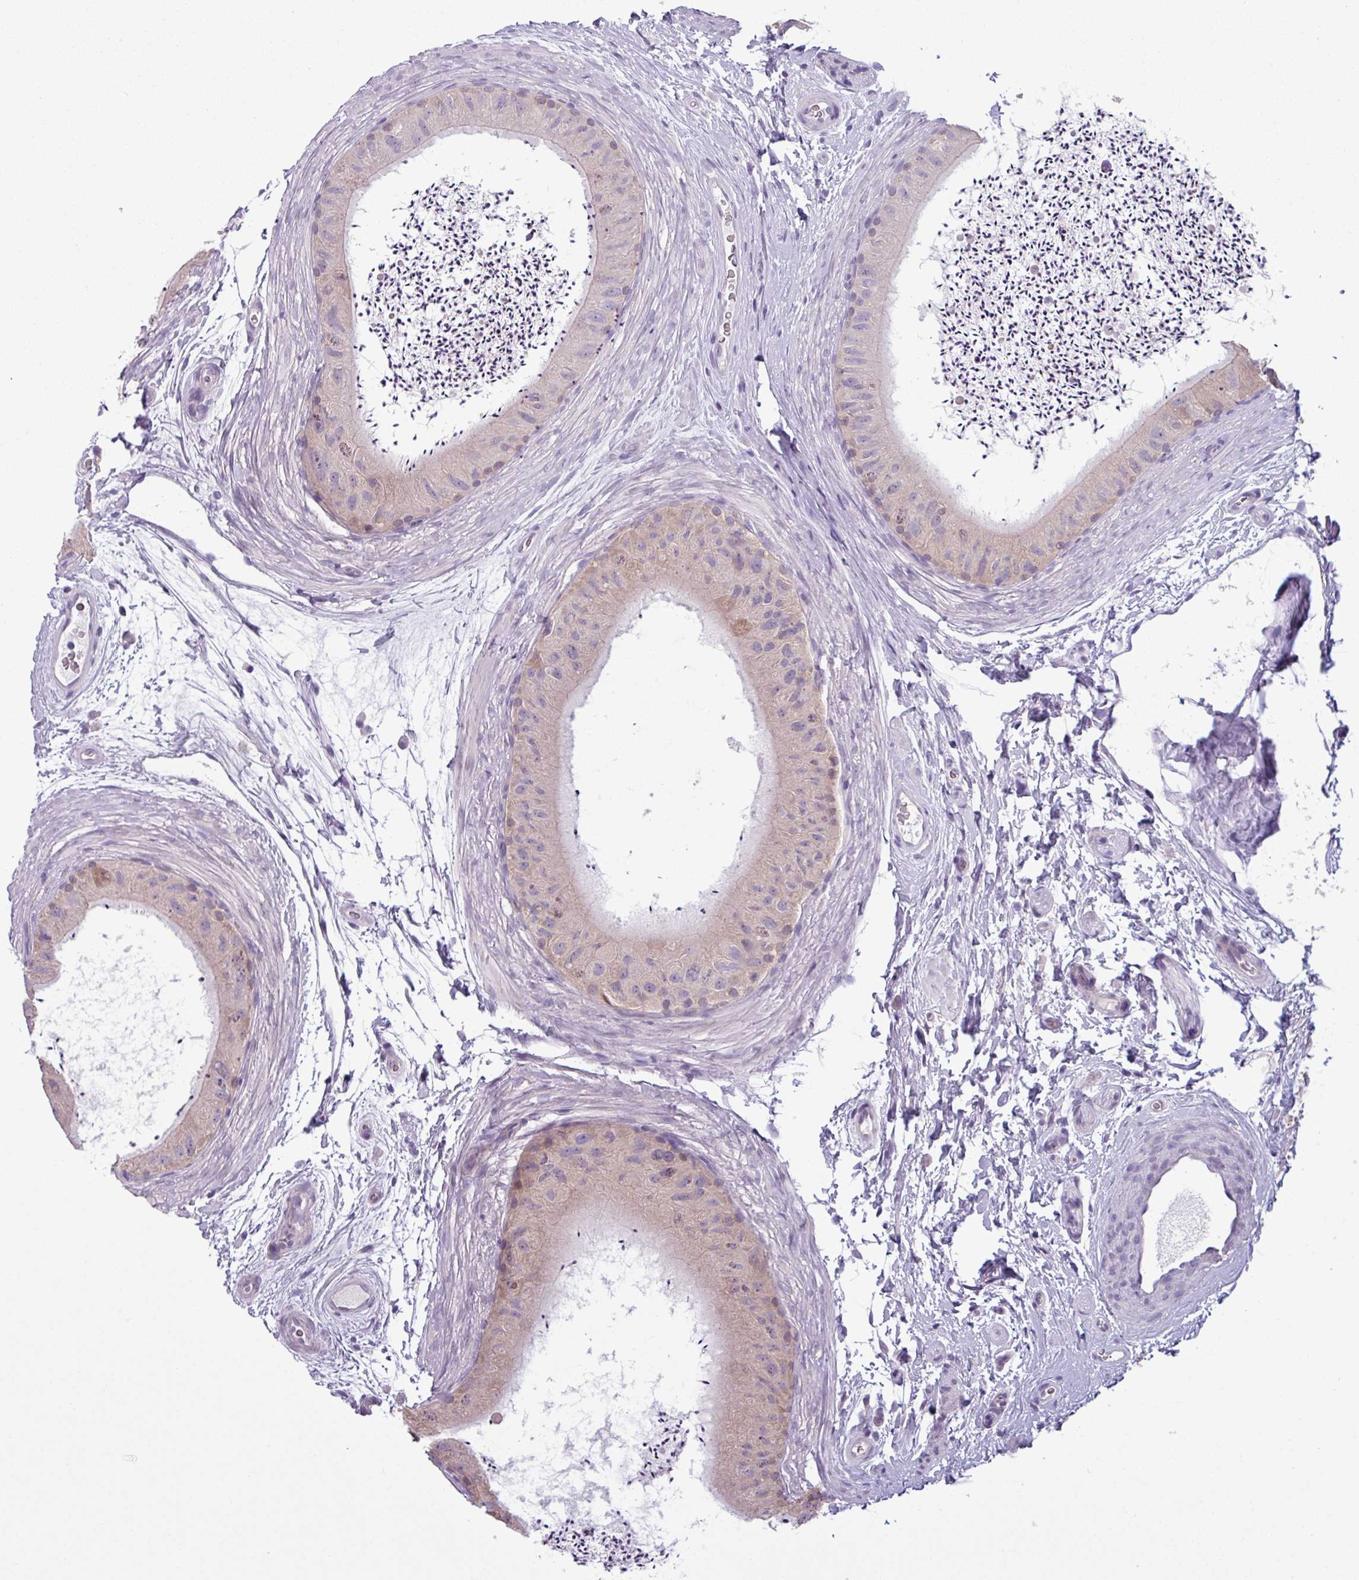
{"staining": {"intensity": "moderate", "quantity": "25%-75%", "location": "cytoplasmic/membranous"}, "tissue": "epididymis", "cell_type": "Glandular cells", "image_type": "normal", "snomed": [{"axis": "morphology", "description": "Normal tissue, NOS"}, {"axis": "topography", "description": "Epididymis"}], "caption": "Immunohistochemistry histopathology image of benign epididymis: human epididymis stained using immunohistochemistry (IHC) demonstrates medium levels of moderate protein expression localized specifically in the cytoplasmic/membranous of glandular cells, appearing as a cytoplasmic/membranous brown color.", "gene": "C20orf27", "patient": {"sex": "male", "age": 50}}